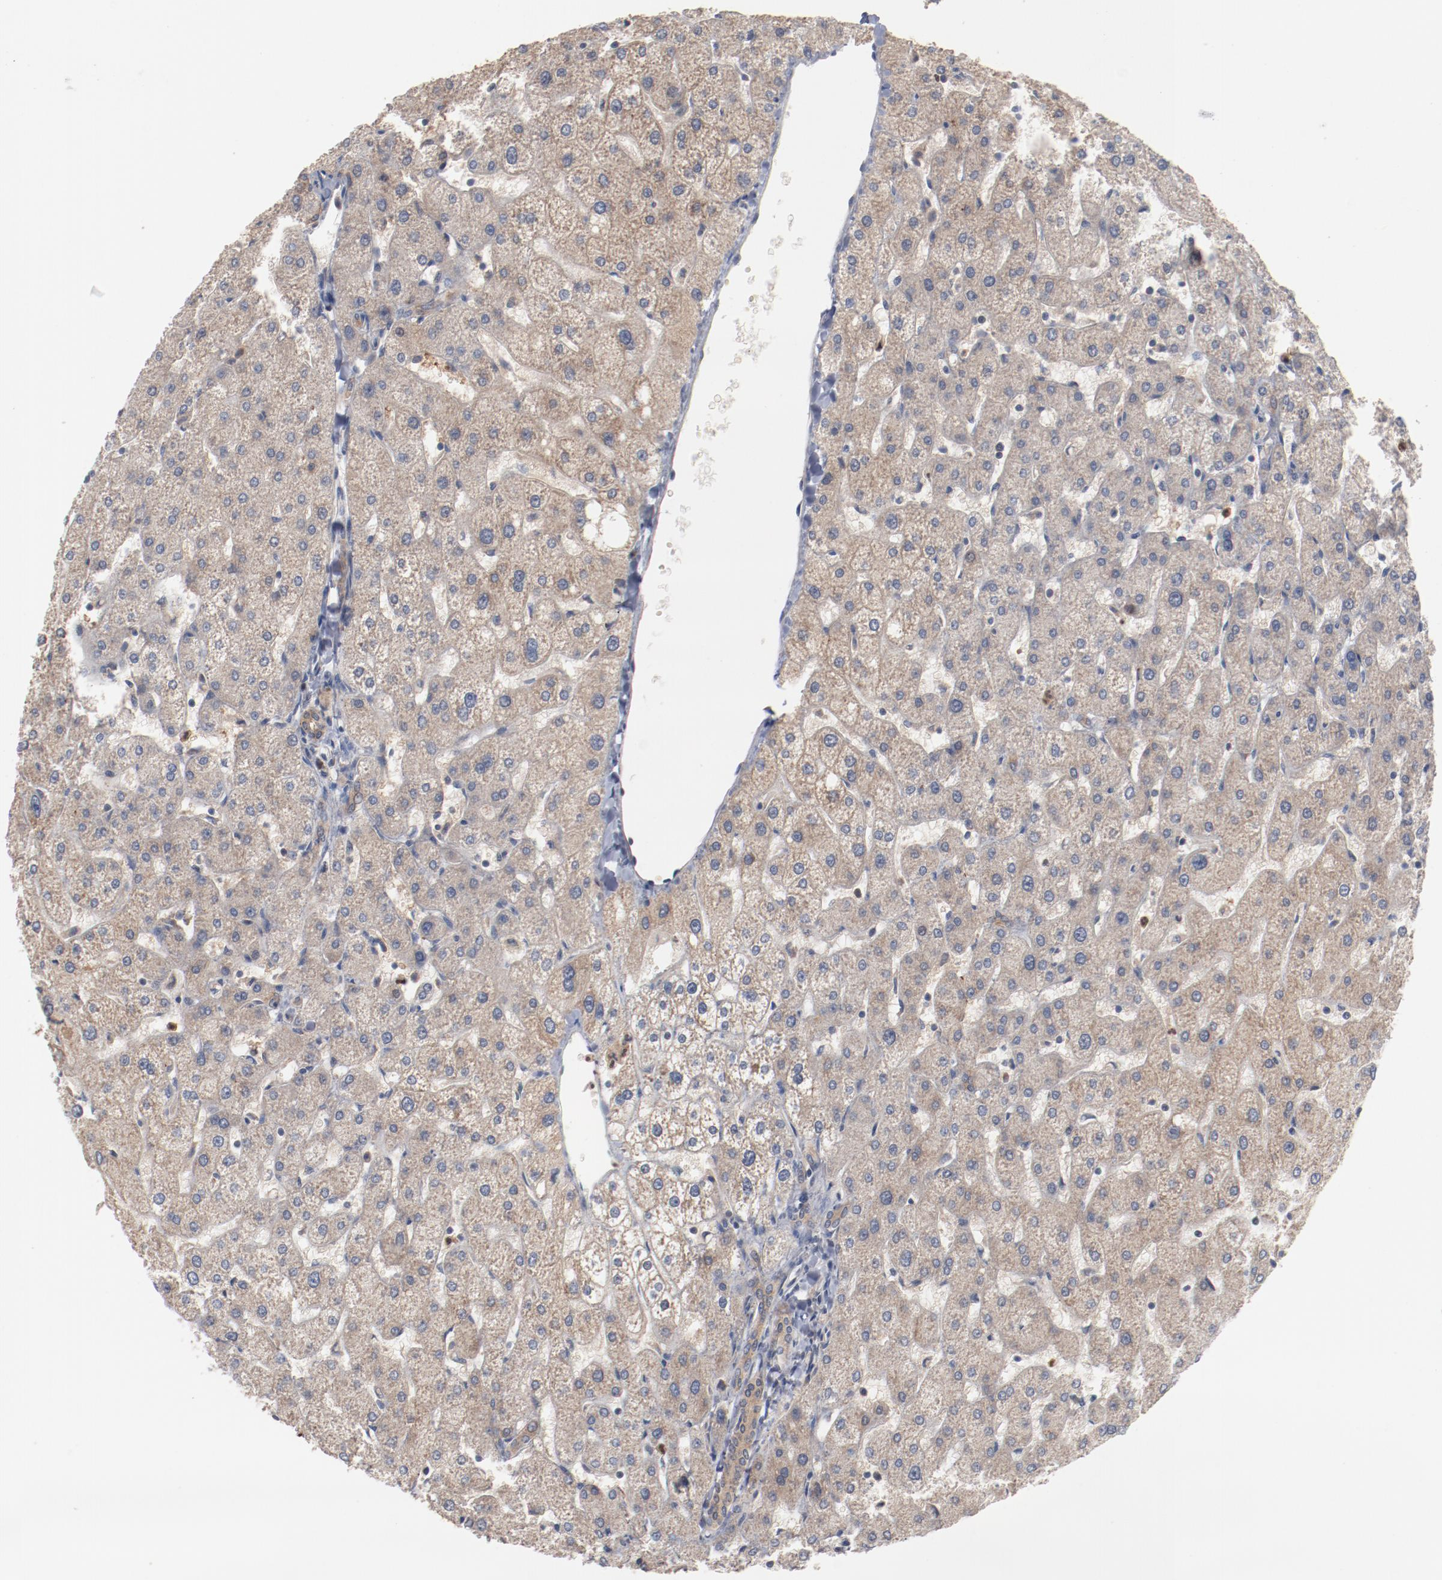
{"staining": {"intensity": "negative", "quantity": "none", "location": "none"}, "tissue": "liver", "cell_type": "Cholangiocytes", "image_type": "normal", "snomed": [{"axis": "morphology", "description": "Normal tissue, NOS"}, {"axis": "topography", "description": "Liver"}], "caption": "This is a image of IHC staining of benign liver, which shows no positivity in cholangiocytes.", "gene": "RNASE11", "patient": {"sex": "male", "age": 67}}